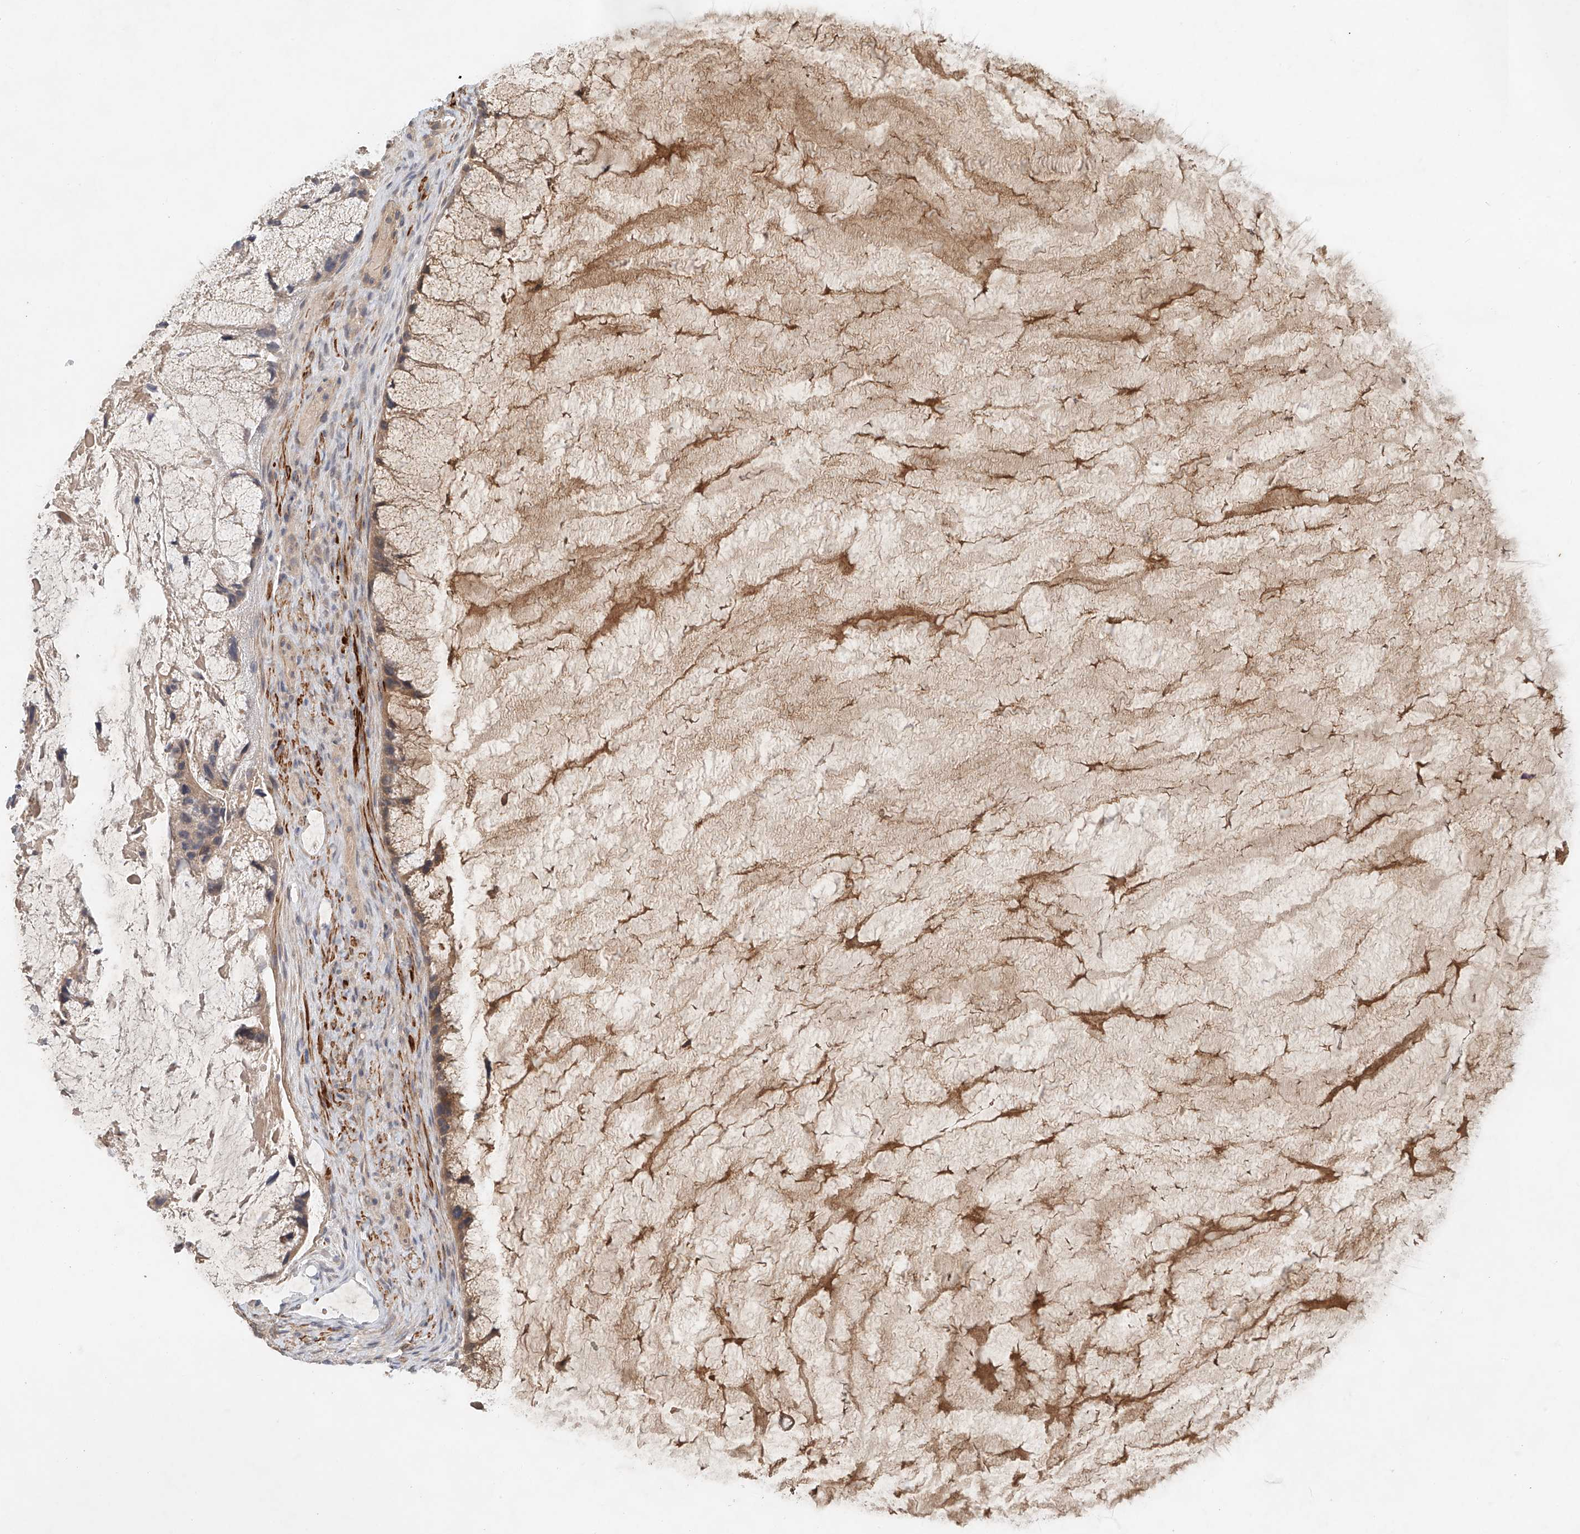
{"staining": {"intensity": "moderate", "quantity": "25%-75%", "location": "cytoplasmic/membranous"}, "tissue": "ovarian cancer", "cell_type": "Tumor cells", "image_type": "cancer", "snomed": [{"axis": "morphology", "description": "Cystadenocarcinoma, mucinous, NOS"}, {"axis": "topography", "description": "Ovary"}], "caption": "Mucinous cystadenocarcinoma (ovarian) was stained to show a protein in brown. There is medium levels of moderate cytoplasmic/membranous staining in approximately 25%-75% of tumor cells. Nuclei are stained in blue.", "gene": "LYRM9", "patient": {"sex": "female", "age": 37}}